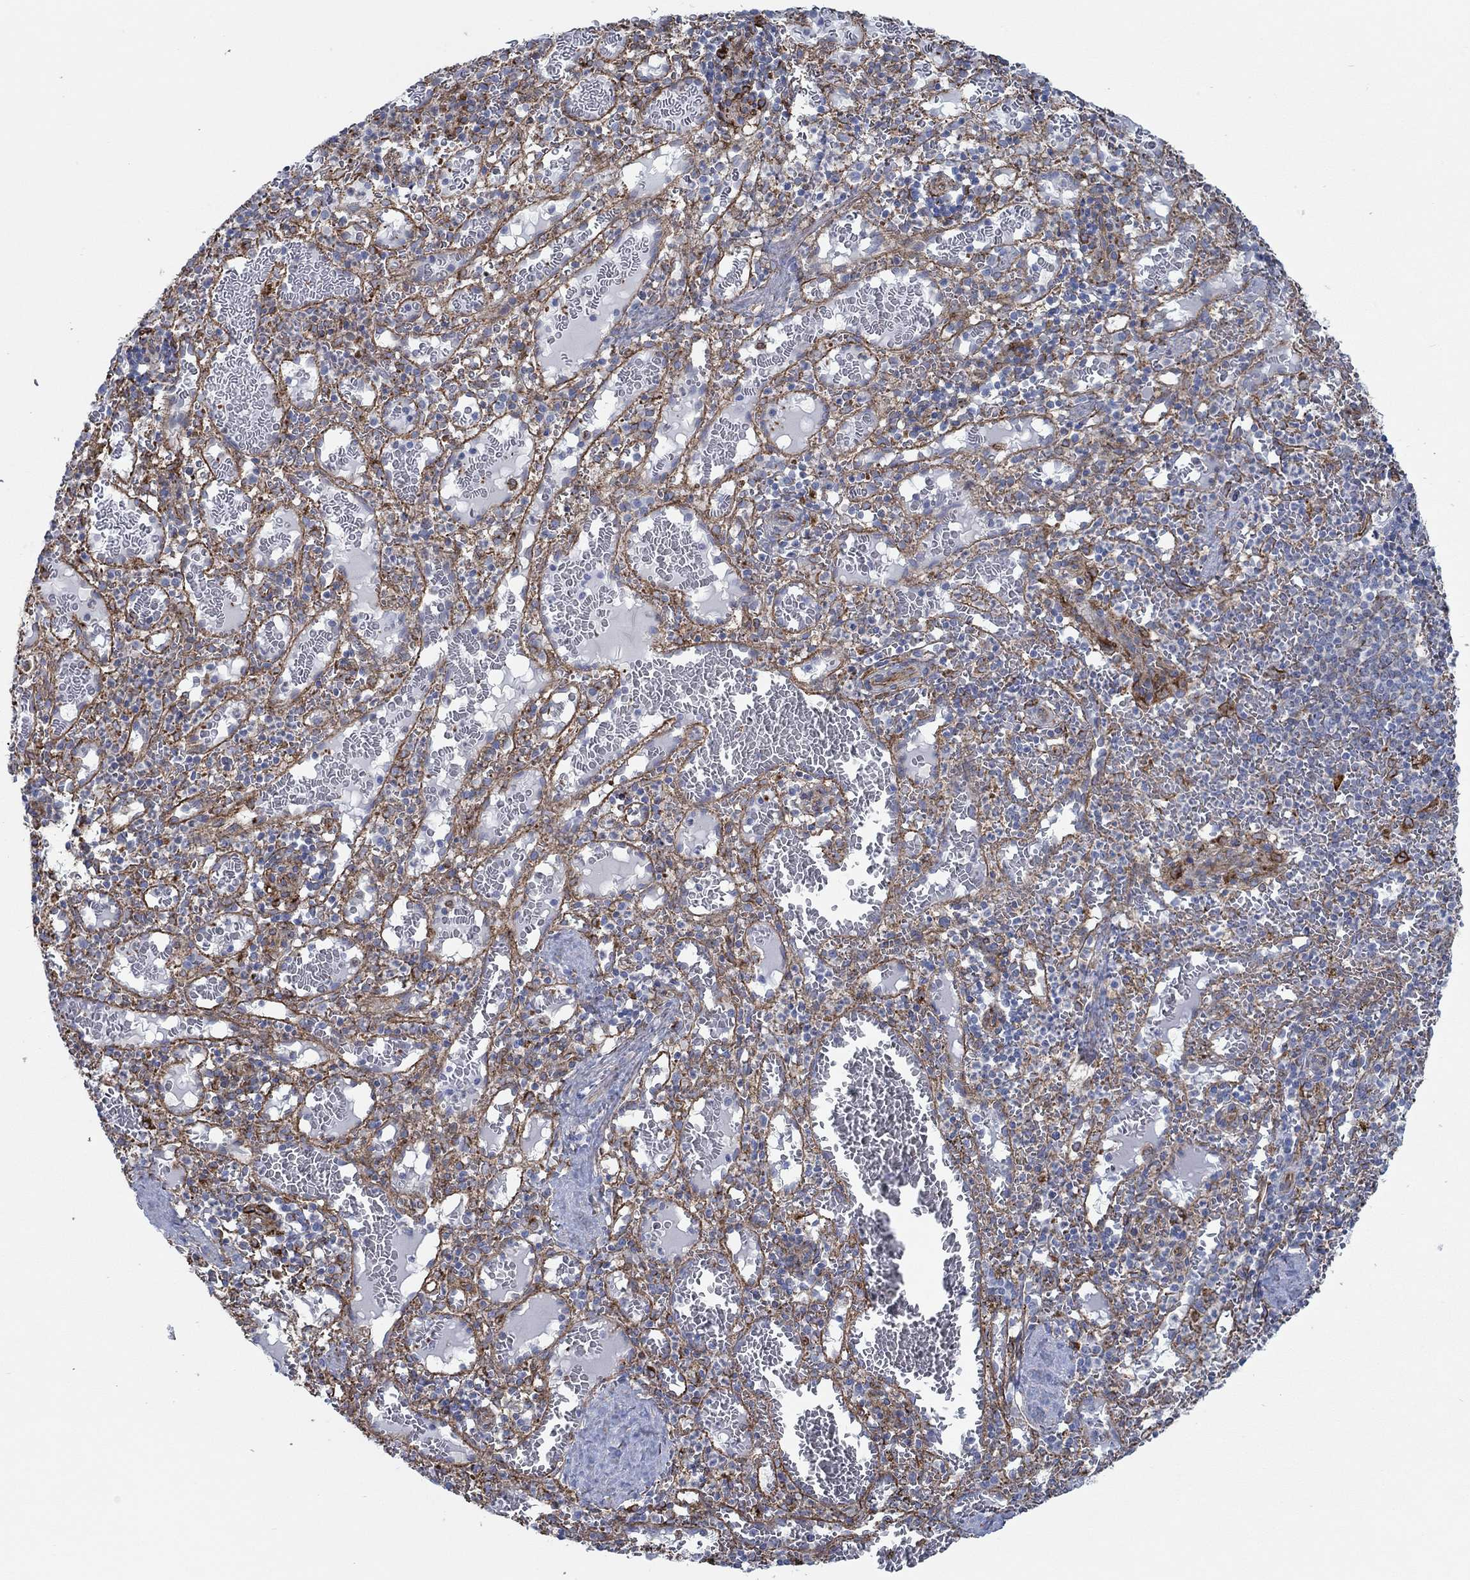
{"staining": {"intensity": "strong", "quantity": "<25%", "location": "cytoplasmic/membranous"}, "tissue": "spleen", "cell_type": "Cells in red pulp", "image_type": "normal", "snomed": [{"axis": "morphology", "description": "Normal tissue, NOS"}, {"axis": "topography", "description": "Spleen"}], "caption": "DAB immunohistochemical staining of unremarkable human spleen exhibits strong cytoplasmic/membranous protein positivity in approximately <25% of cells in red pulp.", "gene": "STC2", "patient": {"sex": "male", "age": 11}}